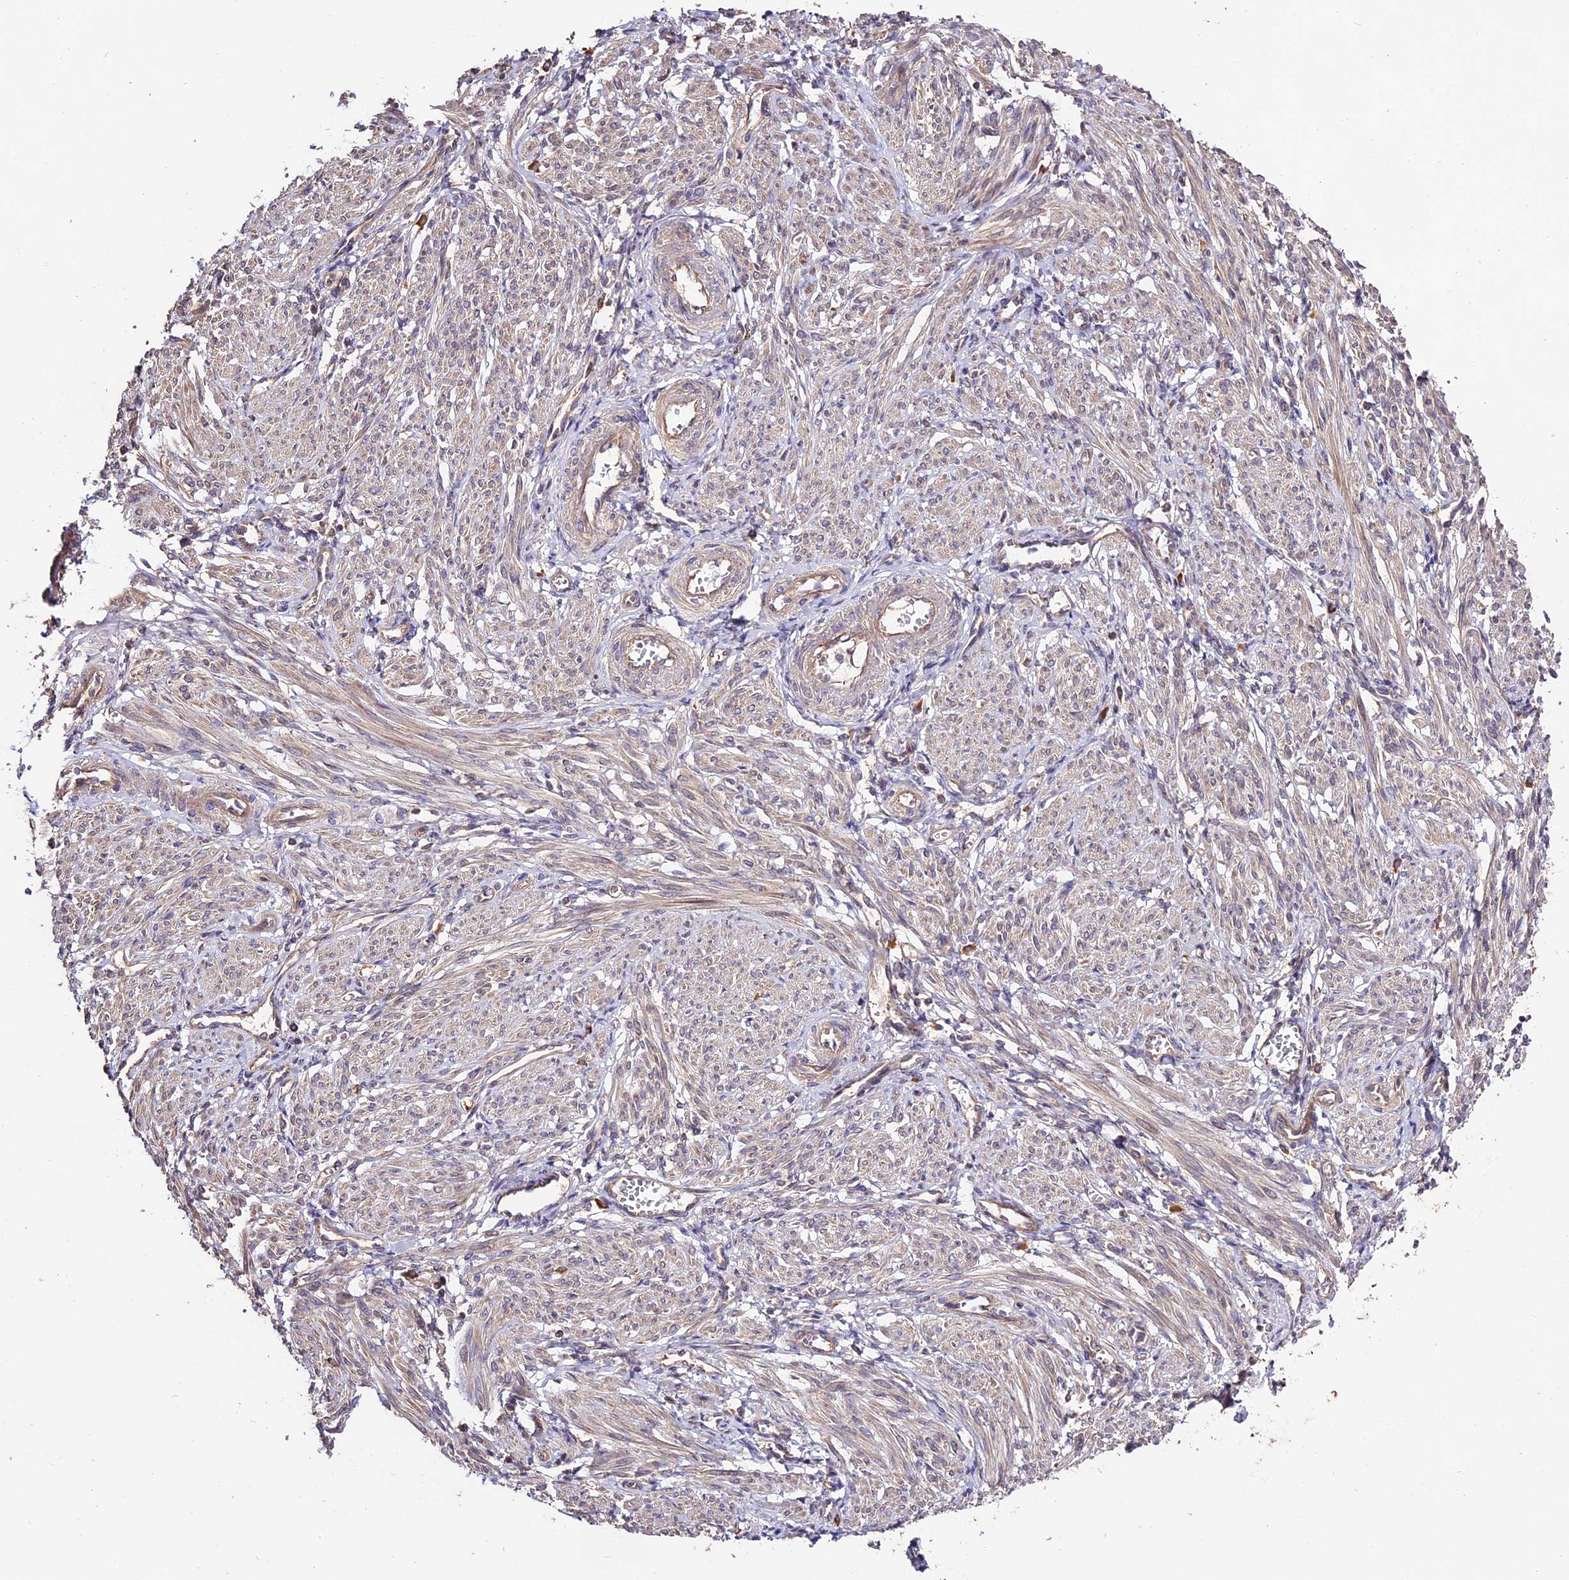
{"staining": {"intensity": "weak", "quantity": "25%-75%", "location": "cytoplasmic/membranous"}, "tissue": "smooth muscle", "cell_type": "Smooth muscle cells", "image_type": "normal", "snomed": [{"axis": "morphology", "description": "Normal tissue, NOS"}, {"axis": "topography", "description": "Smooth muscle"}], "caption": "The photomicrograph reveals a brown stain indicating the presence of a protein in the cytoplasmic/membranous of smooth muscle cells in smooth muscle.", "gene": "CES3", "patient": {"sex": "female", "age": 39}}